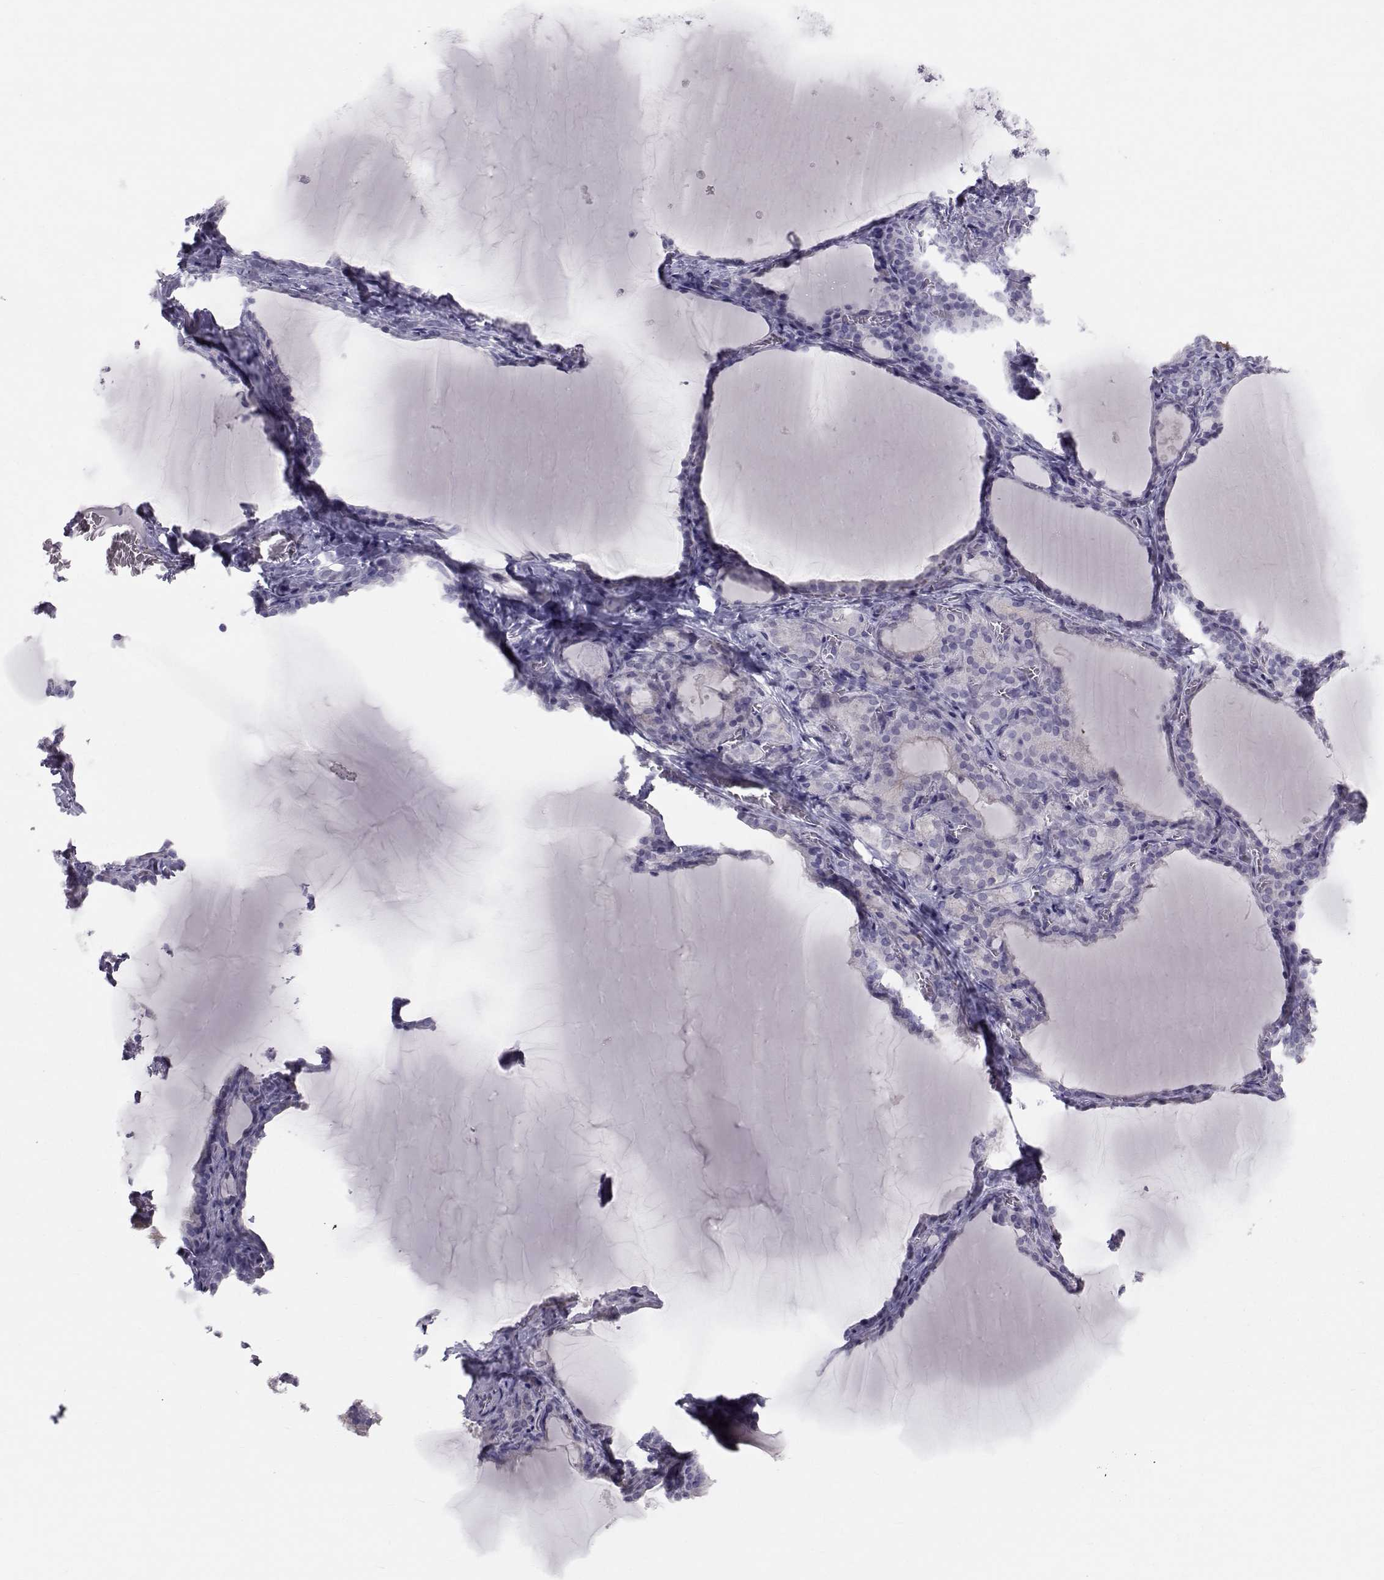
{"staining": {"intensity": "negative", "quantity": "none", "location": "none"}, "tissue": "thyroid gland", "cell_type": "Glandular cells", "image_type": "normal", "snomed": [{"axis": "morphology", "description": "Normal tissue, NOS"}, {"axis": "morphology", "description": "Hyperplasia, NOS"}, {"axis": "topography", "description": "Thyroid gland"}], "caption": "Immunohistochemistry (IHC) histopathology image of benign human thyroid gland stained for a protein (brown), which exhibits no expression in glandular cells.", "gene": "GARIN3", "patient": {"sex": "female", "age": 27}}